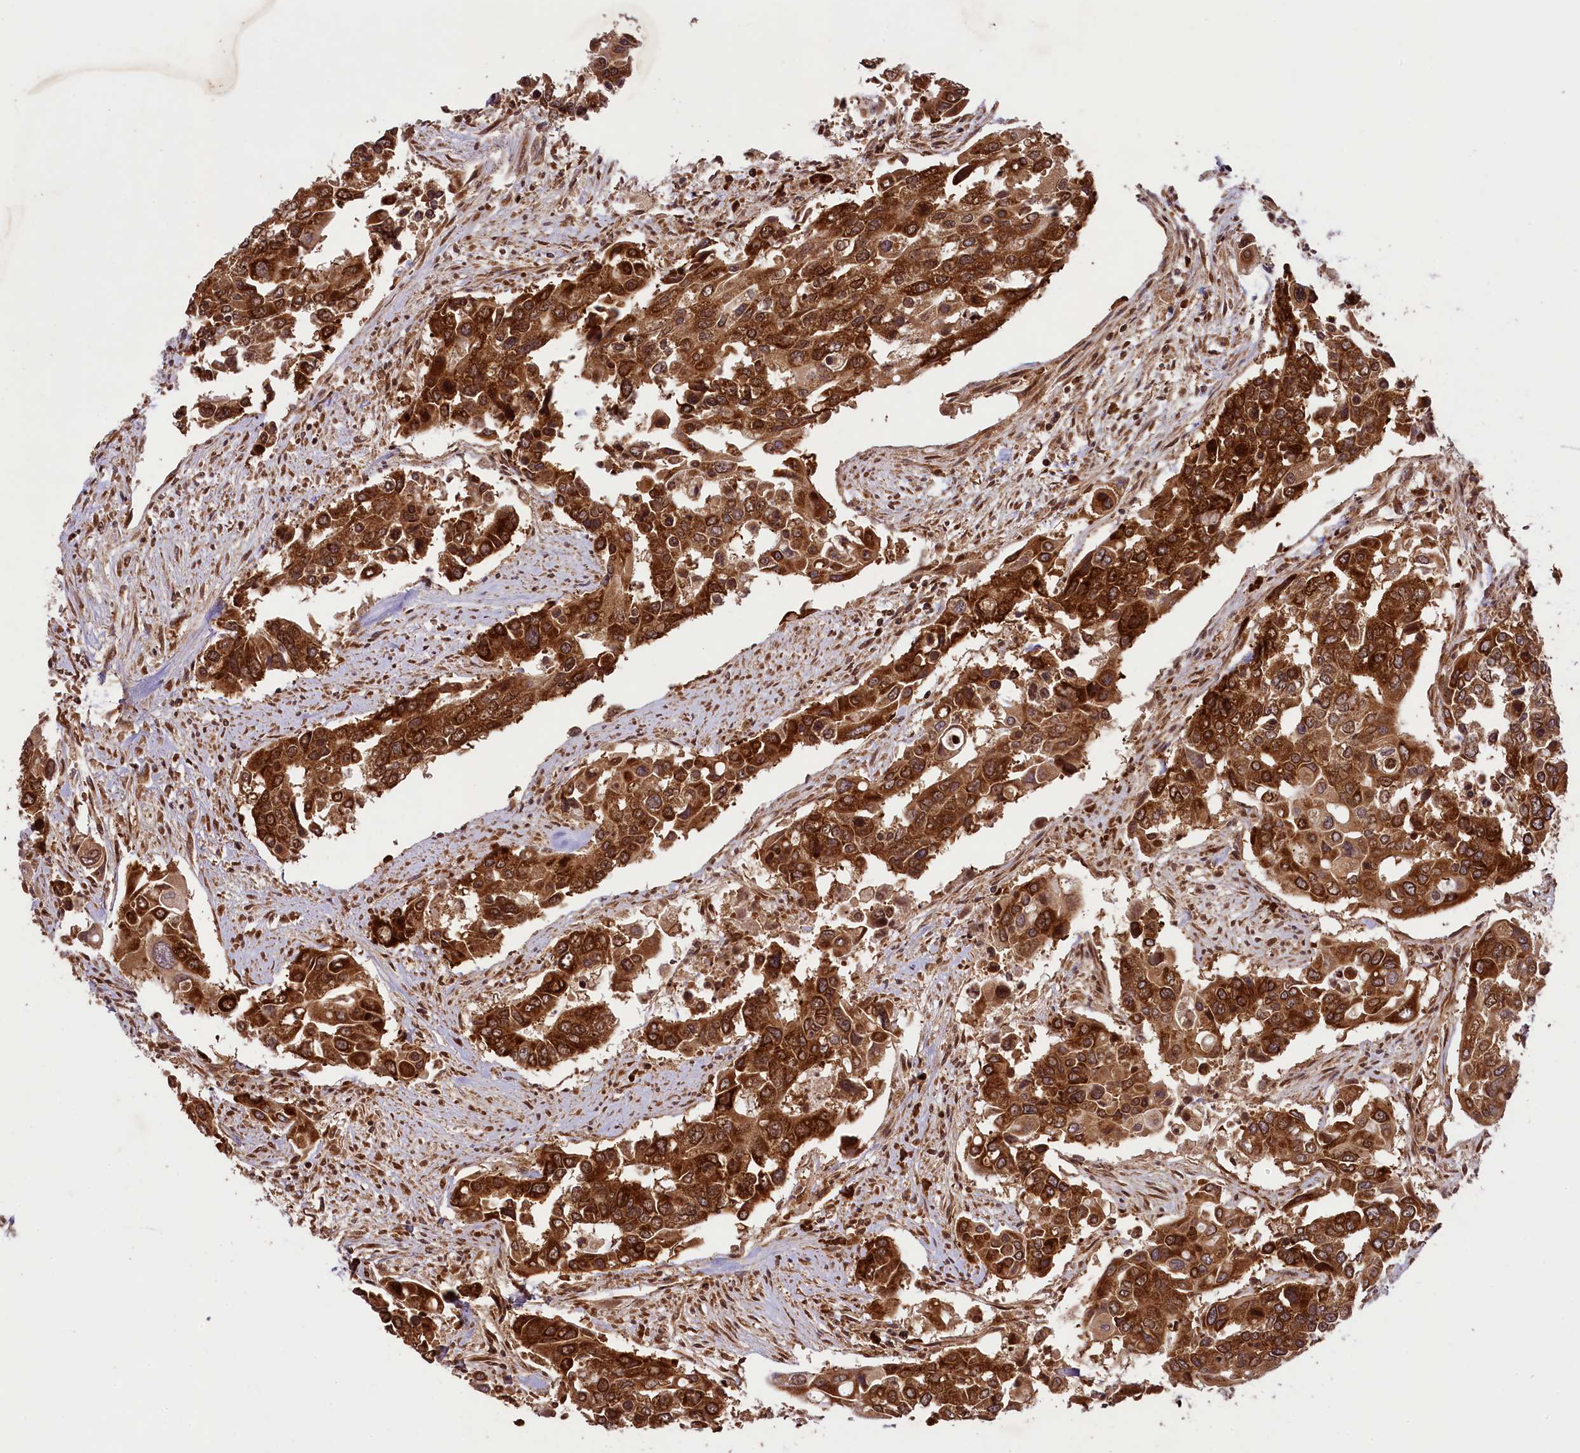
{"staining": {"intensity": "strong", "quantity": ">75%", "location": "cytoplasmic/membranous"}, "tissue": "colorectal cancer", "cell_type": "Tumor cells", "image_type": "cancer", "snomed": [{"axis": "morphology", "description": "Adenocarcinoma, NOS"}, {"axis": "topography", "description": "Colon"}], "caption": "Adenocarcinoma (colorectal) tissue demonstrates strong cytoplasmic/membranous staining in approximately >75% of tumor cells, visualized by immunohistochemistry.", "gene": "LARP4", "patient": {"sex": "male", "age": 77}}